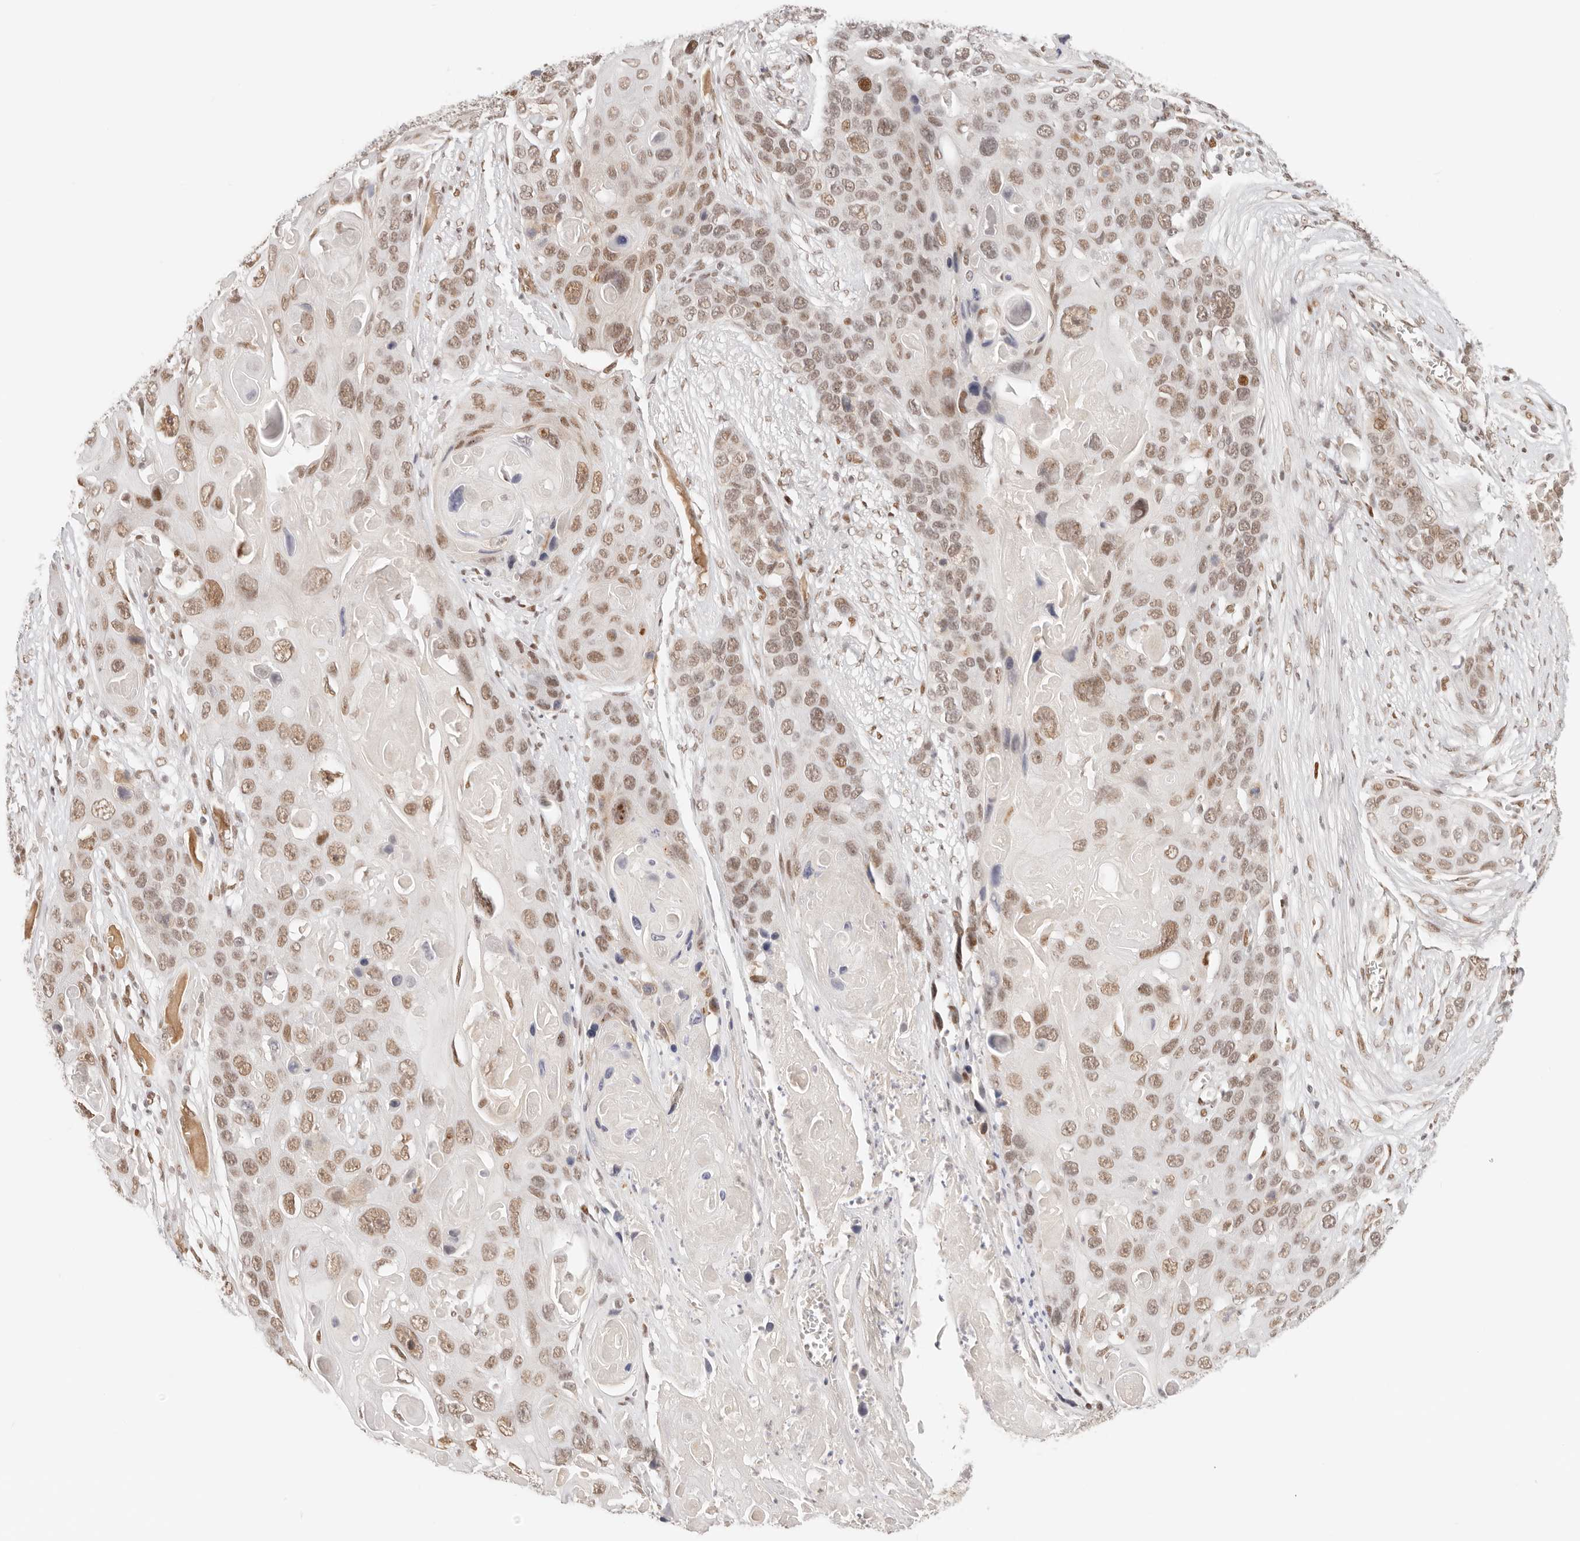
{"staining": {"intensity": "moderate", "quantity": ">75%", "location": "nuclear"}, "tissue": "skin cancer", "cell_type": "Tumor cells", "image_type": "cancer", "snomed": [{"axis": "morphology", "description": "Squamous cell carcinoma, NOS"}, {"axis": "topography", "description": "Skin"}], "caption": "Immunohistochemistry photomicrograph of human skin cancer stained for a protein (brown), which reveals medium levels of moderate nuclear expression in approximately >75% of tumor cells.", "gene": "HOXC5", "patient": {"sex": "male", "age": 55}}